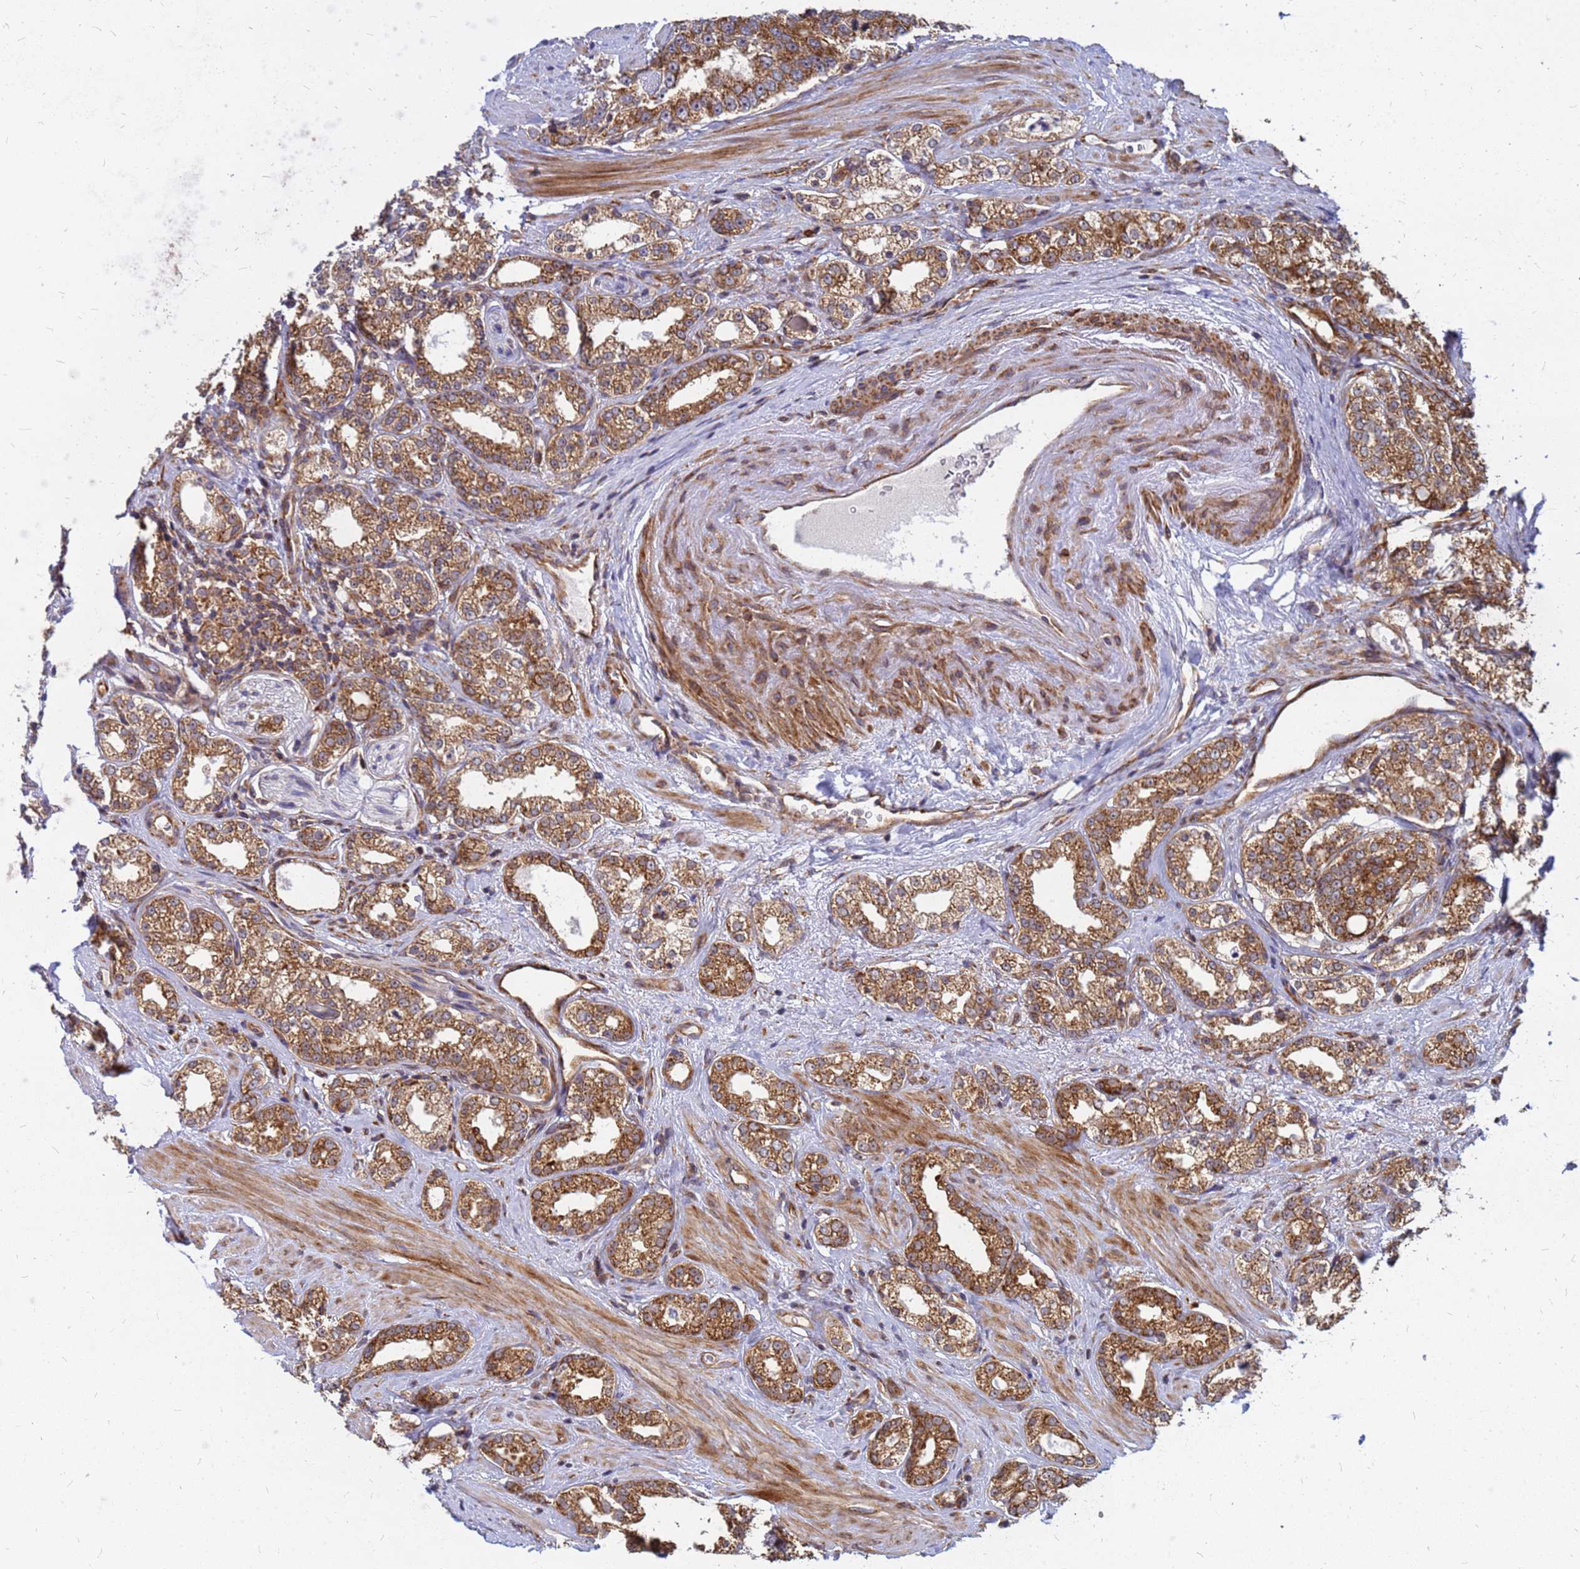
{"staining": {"intensity": "moderate", "quantity": ">75%", "location": "cytoplasmic/membranous"}, "tissue": "prostate cancer", "cell_type": "Tumor cells", "image_type": "cancer", "snomed": [{"axis": "morphology", "description": "Normal tissue, NOS"}, {"axis": "morphology", "description": "Adenocarcinoma, High grade"}, {"axis": "topography", "description": "Prostate"}], "caption": "A micrograph showing moderate cytoplasmic/membranous expression in about >75% of tumor cells in prostate high-grade adenocarcinoma, as visualized by brown immunohistochemical staining.", "gene": "RPL8", "patient": {"sex": "male", "age": 83}}